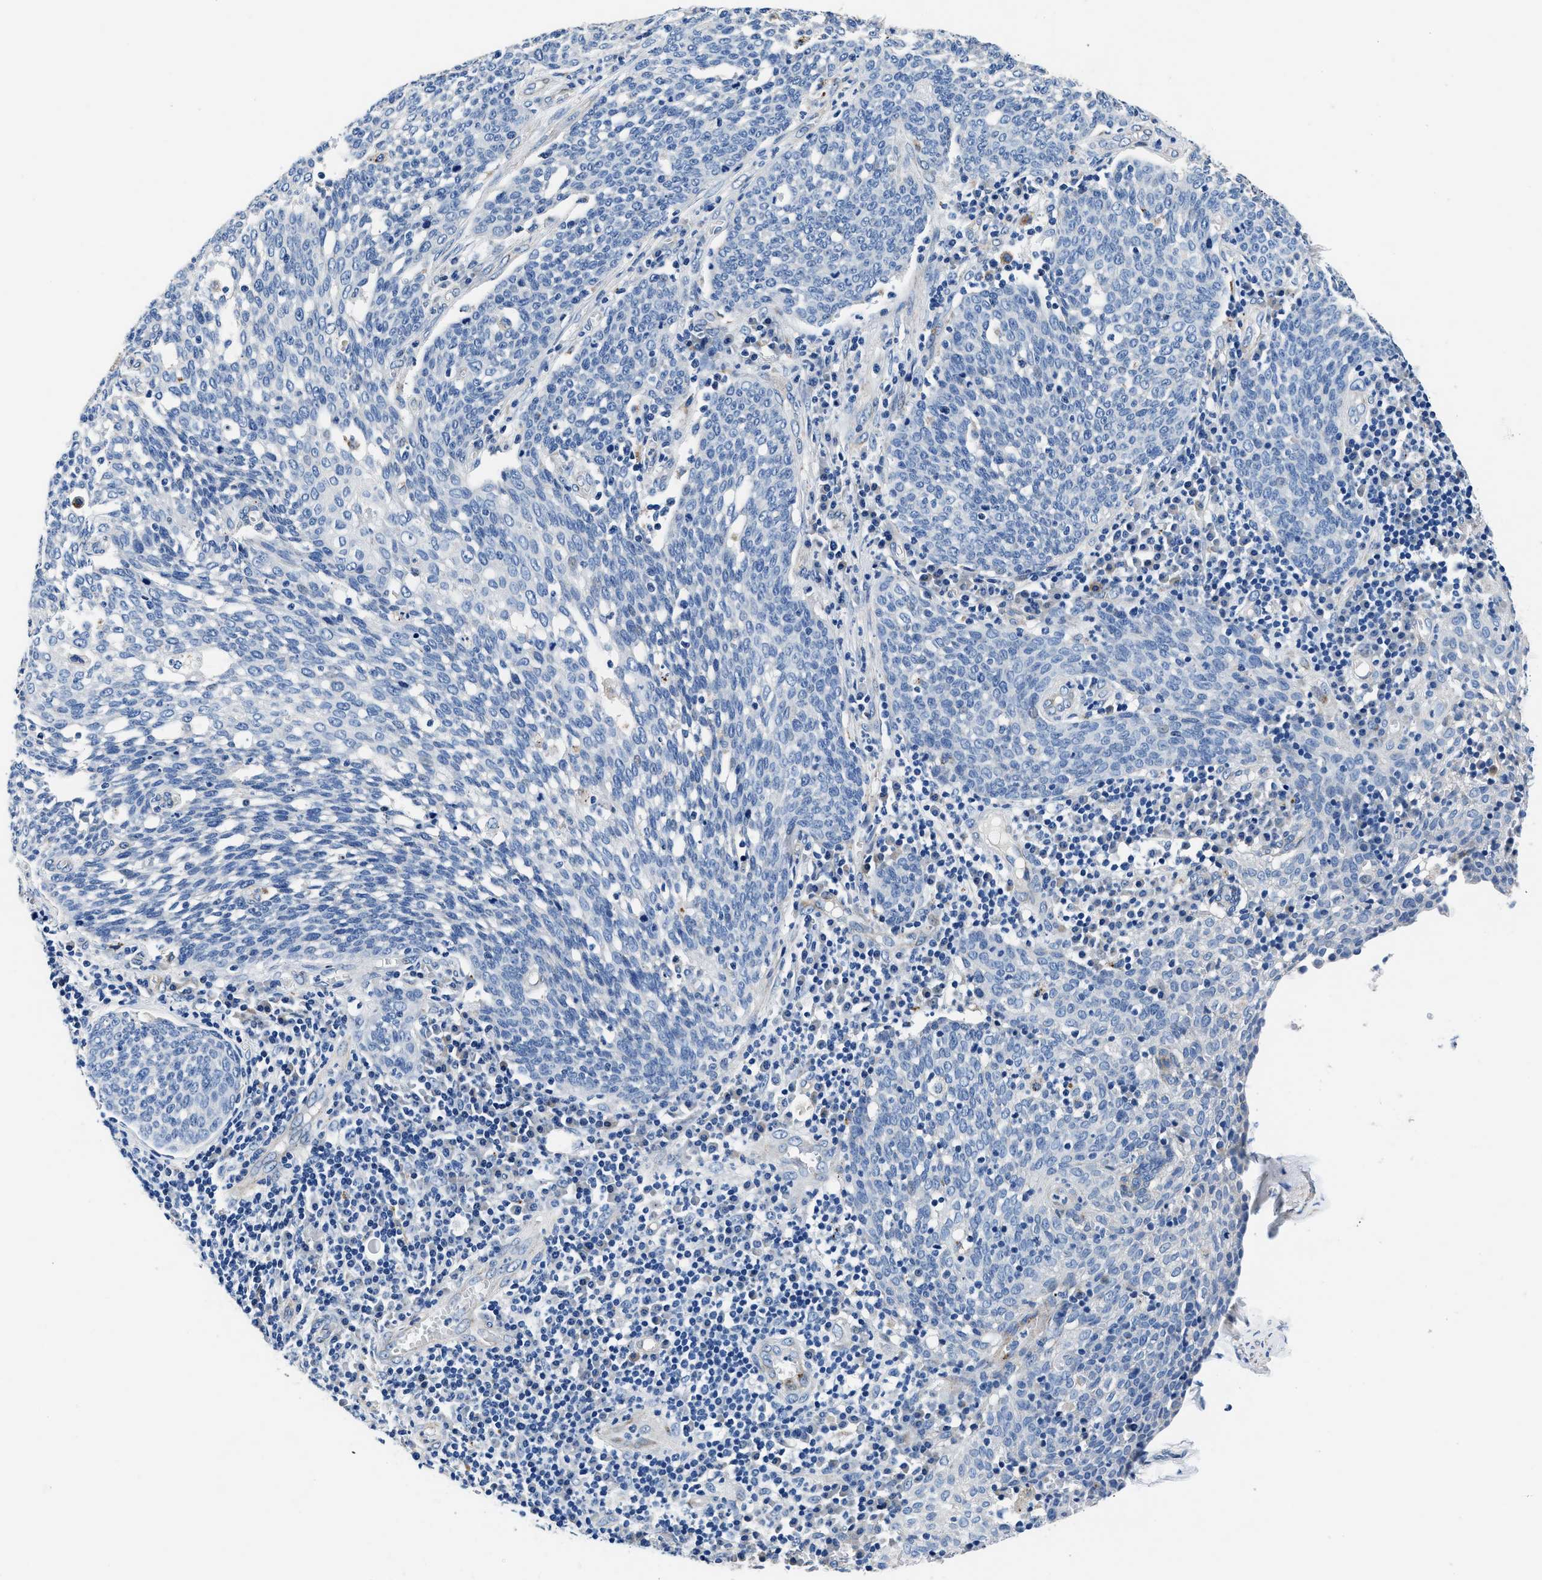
{"staining": {"intensity": "negative", "quantity": "none", "location": "none"}, "tissue": "cervical cancer", "cell_type": "Tumor cells", "image_type": "cancer", "snomed": [{"axis": "morphology", "description": "Squamous cell carcinoma, NOS"}, {"axis": "topography", "description": "Cervix"}], "caption": "An image of cervical squamous cell carcinoma stained for a protein exhibits no brown staining in tumor cells.", "gene": "DAG1", "patient": {"sex": "female", "age": 34}}